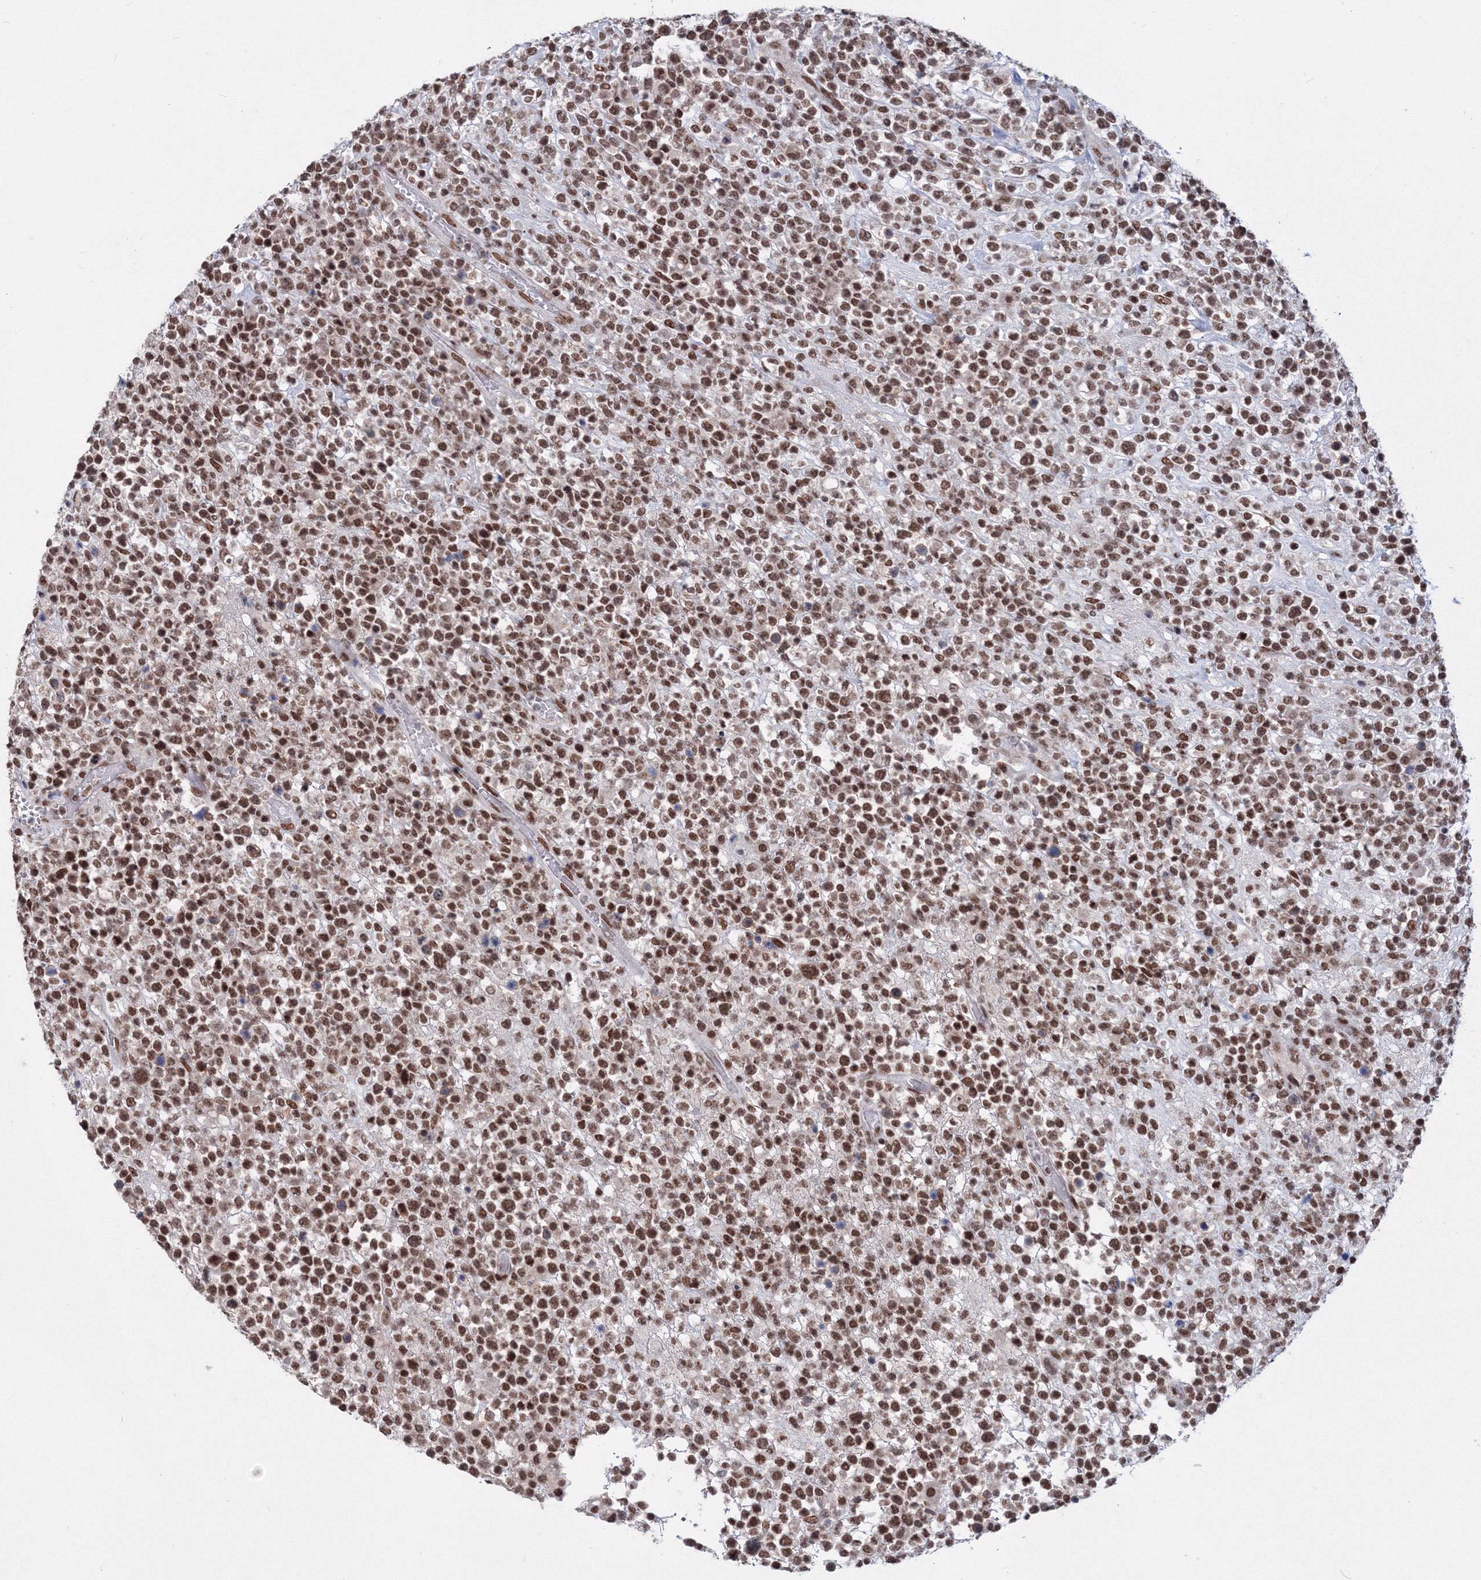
{"staining": {"intensity": "strong", "quantity": ">75%", "location": "nuclear"}, "tissue": "lymphoma", "cell_type": "Tumor cells", "image_type": "cancer", "snomed": [{"axis": "morphology", "description": "Malignant lymphoma, non-Hodgkin's type, High grade"}, {"axis": "topography", "description": "Colon"}], "caption": "IHC of lymphoma exhibits high levels of strong nuclear staining in approximately >75% of tumor cells. The protein is stained brown, and the nuclei are stained in blue (DAB (3,3'-diaminobenzidine) IHC with brightfield microscopy, high magnification).", "gene": "SF3B6", "patient": {"sex": "female", "age": 53}}